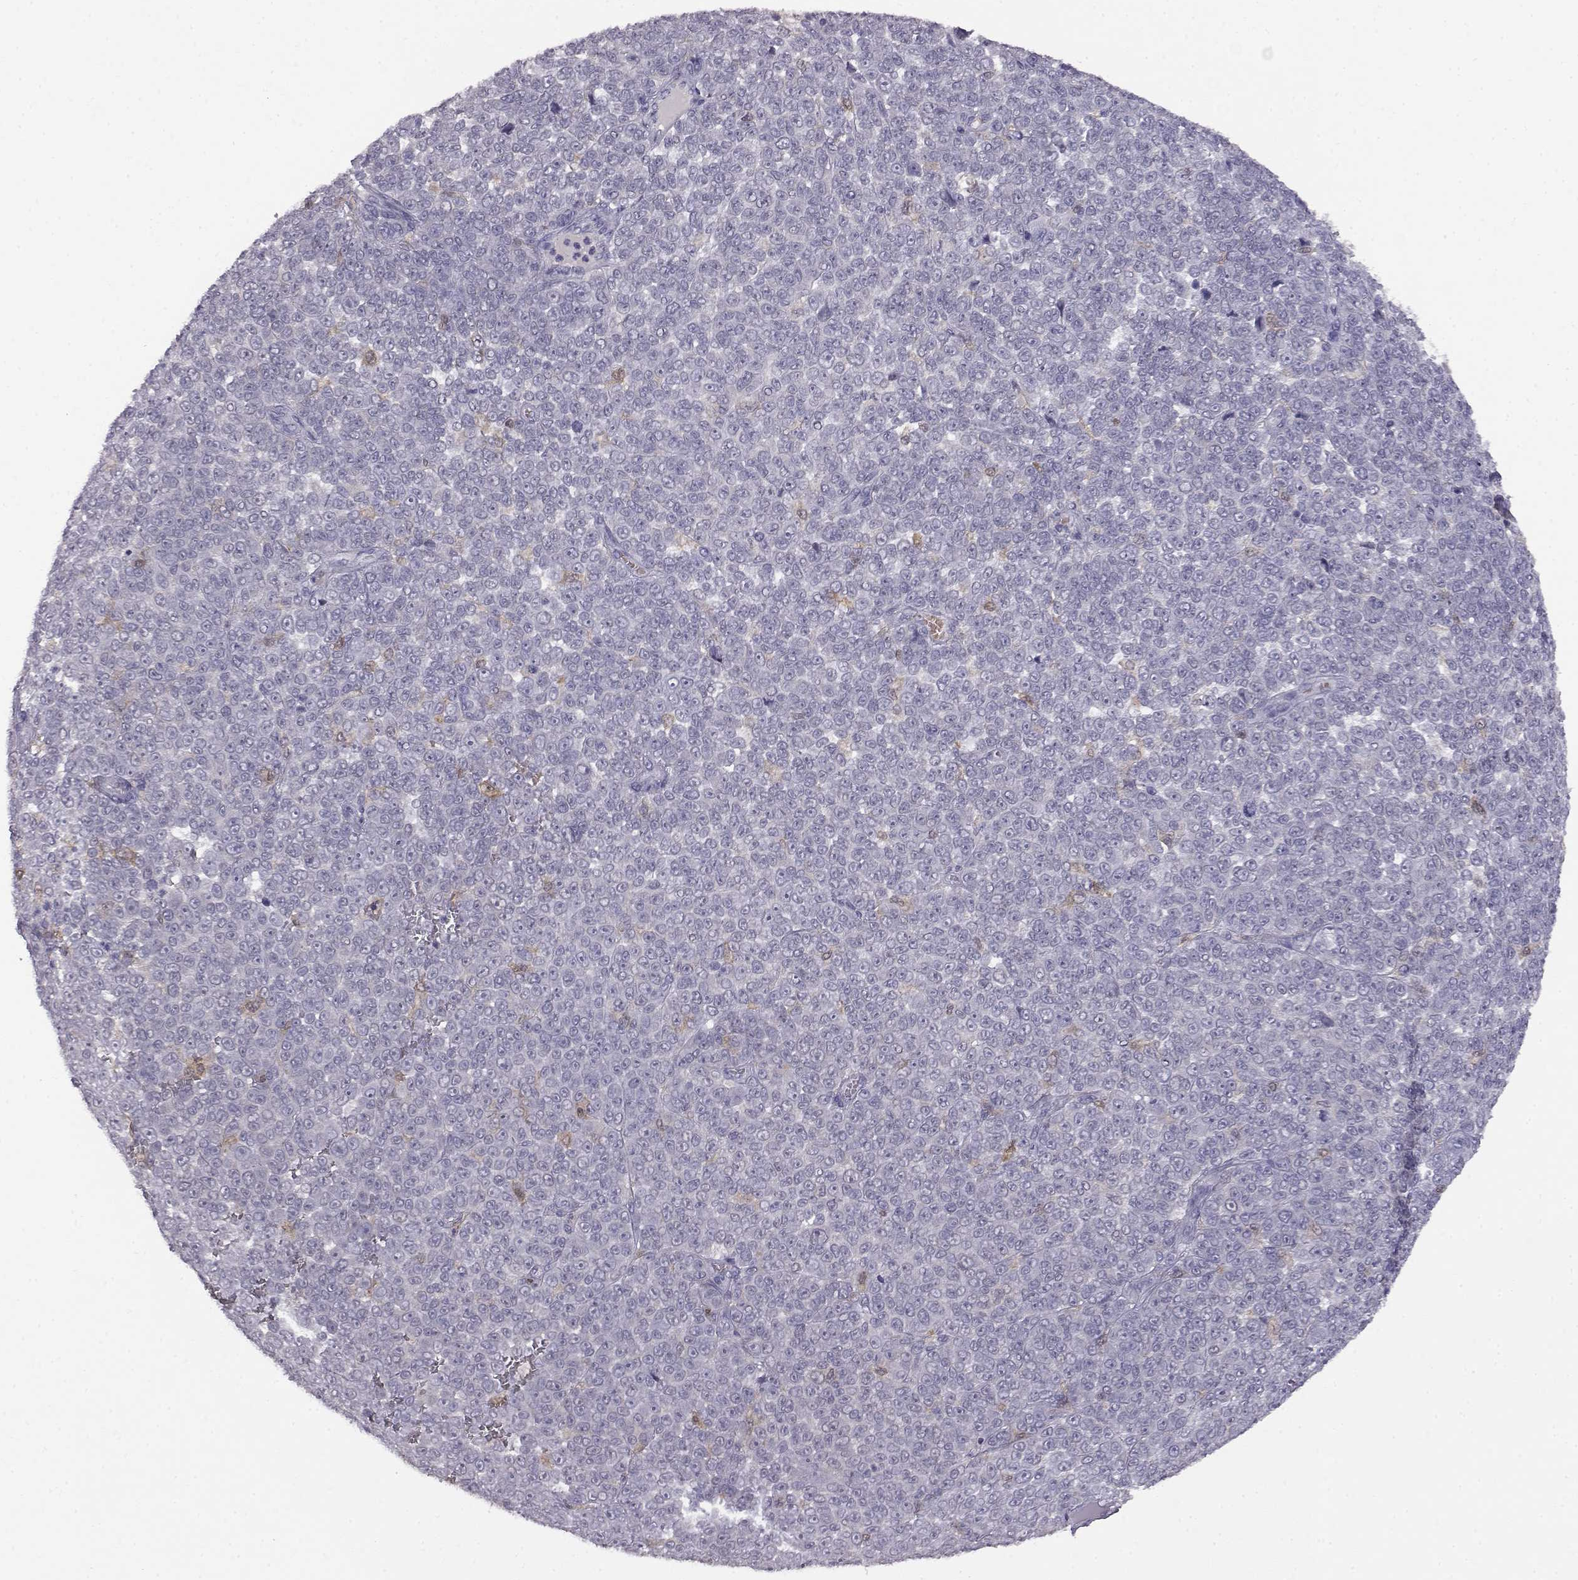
{"staining": {"intensity": "negative", "quantity": "none", "location": "none"}, "tissue": "melanoma", "cell_type": "Tumor cells", "image_type": "cancer", "snomed": [{"axis": "morphology", "description": "Malignant melanoma, NOS"}, {"axis": "topography", "description": "Skin"}], "caption": "Histopathology image shows no protein positivity in tumor cells of malignant melanoma tissue. (Immunohistochemistry, brightfield microscopy, high magnification).", "gene": "AKR1B1", "patient": {"sex": "female", "age": 95}}